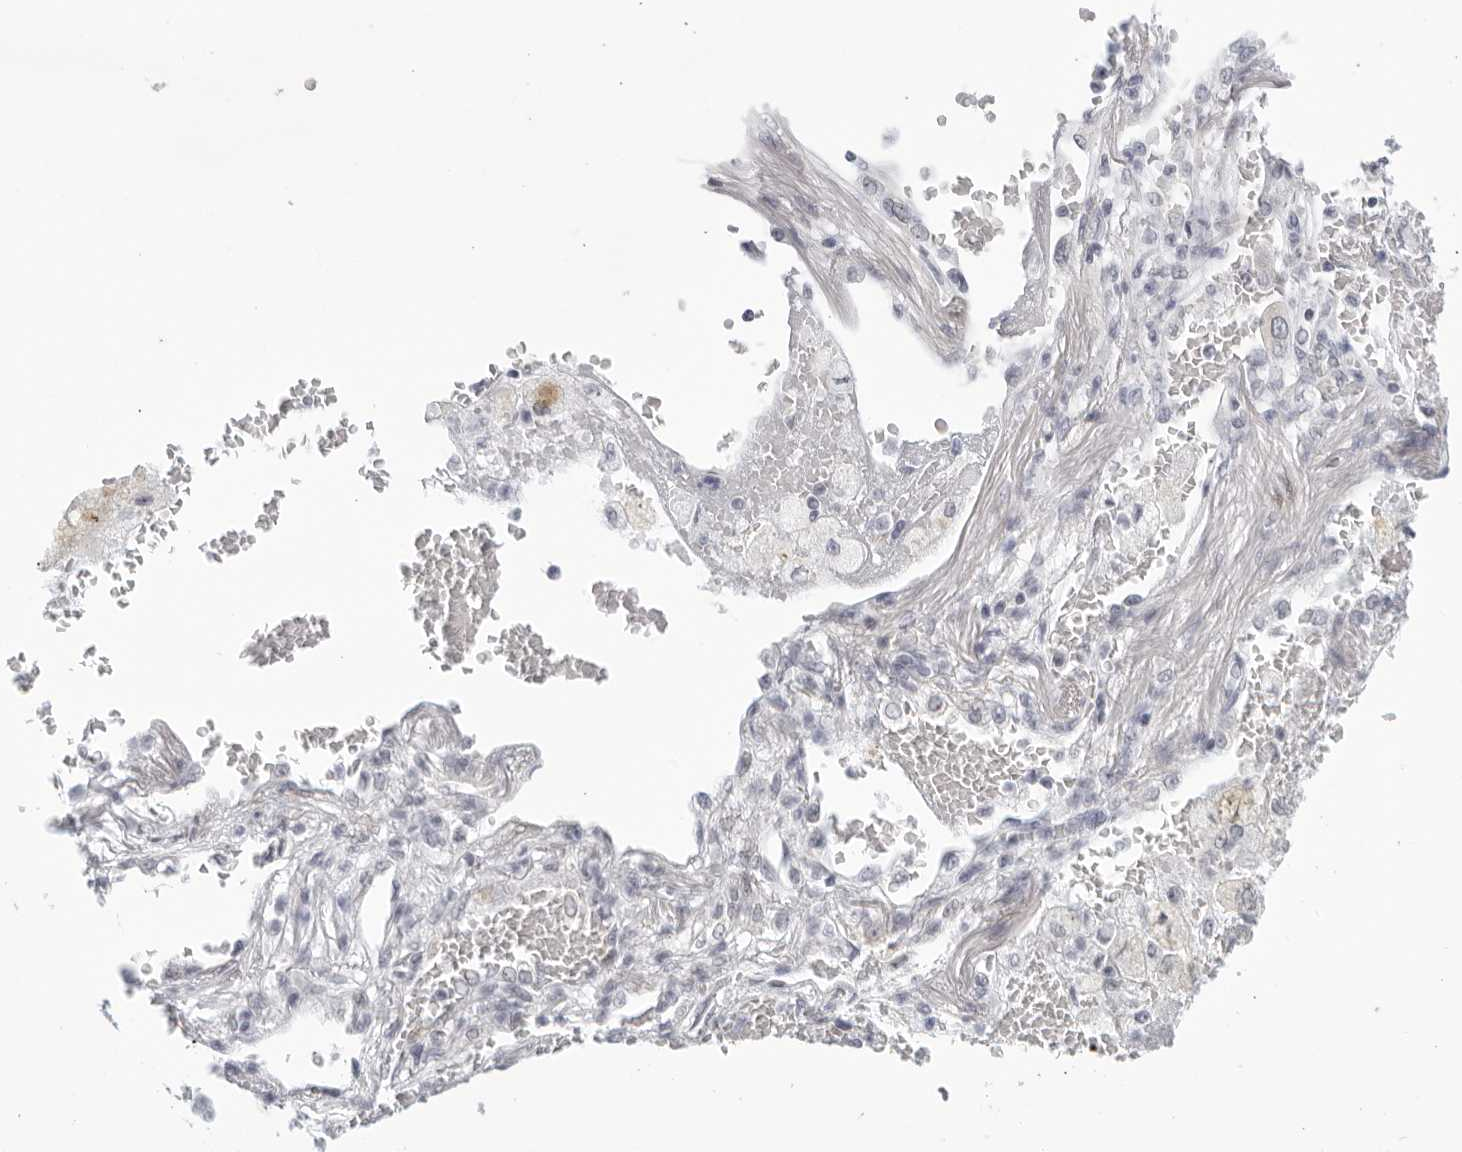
{"staining": {"intensity": "negative", "quantity": "none", "location": "none"}, "tissue": "lung cancer", "cell_type": "Tumor cells", "image_type": "cancer", "snomed": [{"axis": "morphology", "description": "Squamous cell carcinoma, NOS"}, {"axis": "topography", "description": "Lung"}], "caption": "IHC micrograph of human lung cancer (squamous cell carcinoma) stained for a protein (brown), which exhibits no expression in tumor cells.", "gene": "WDTC1", "patient": {"sex": "male", "age": 61}}